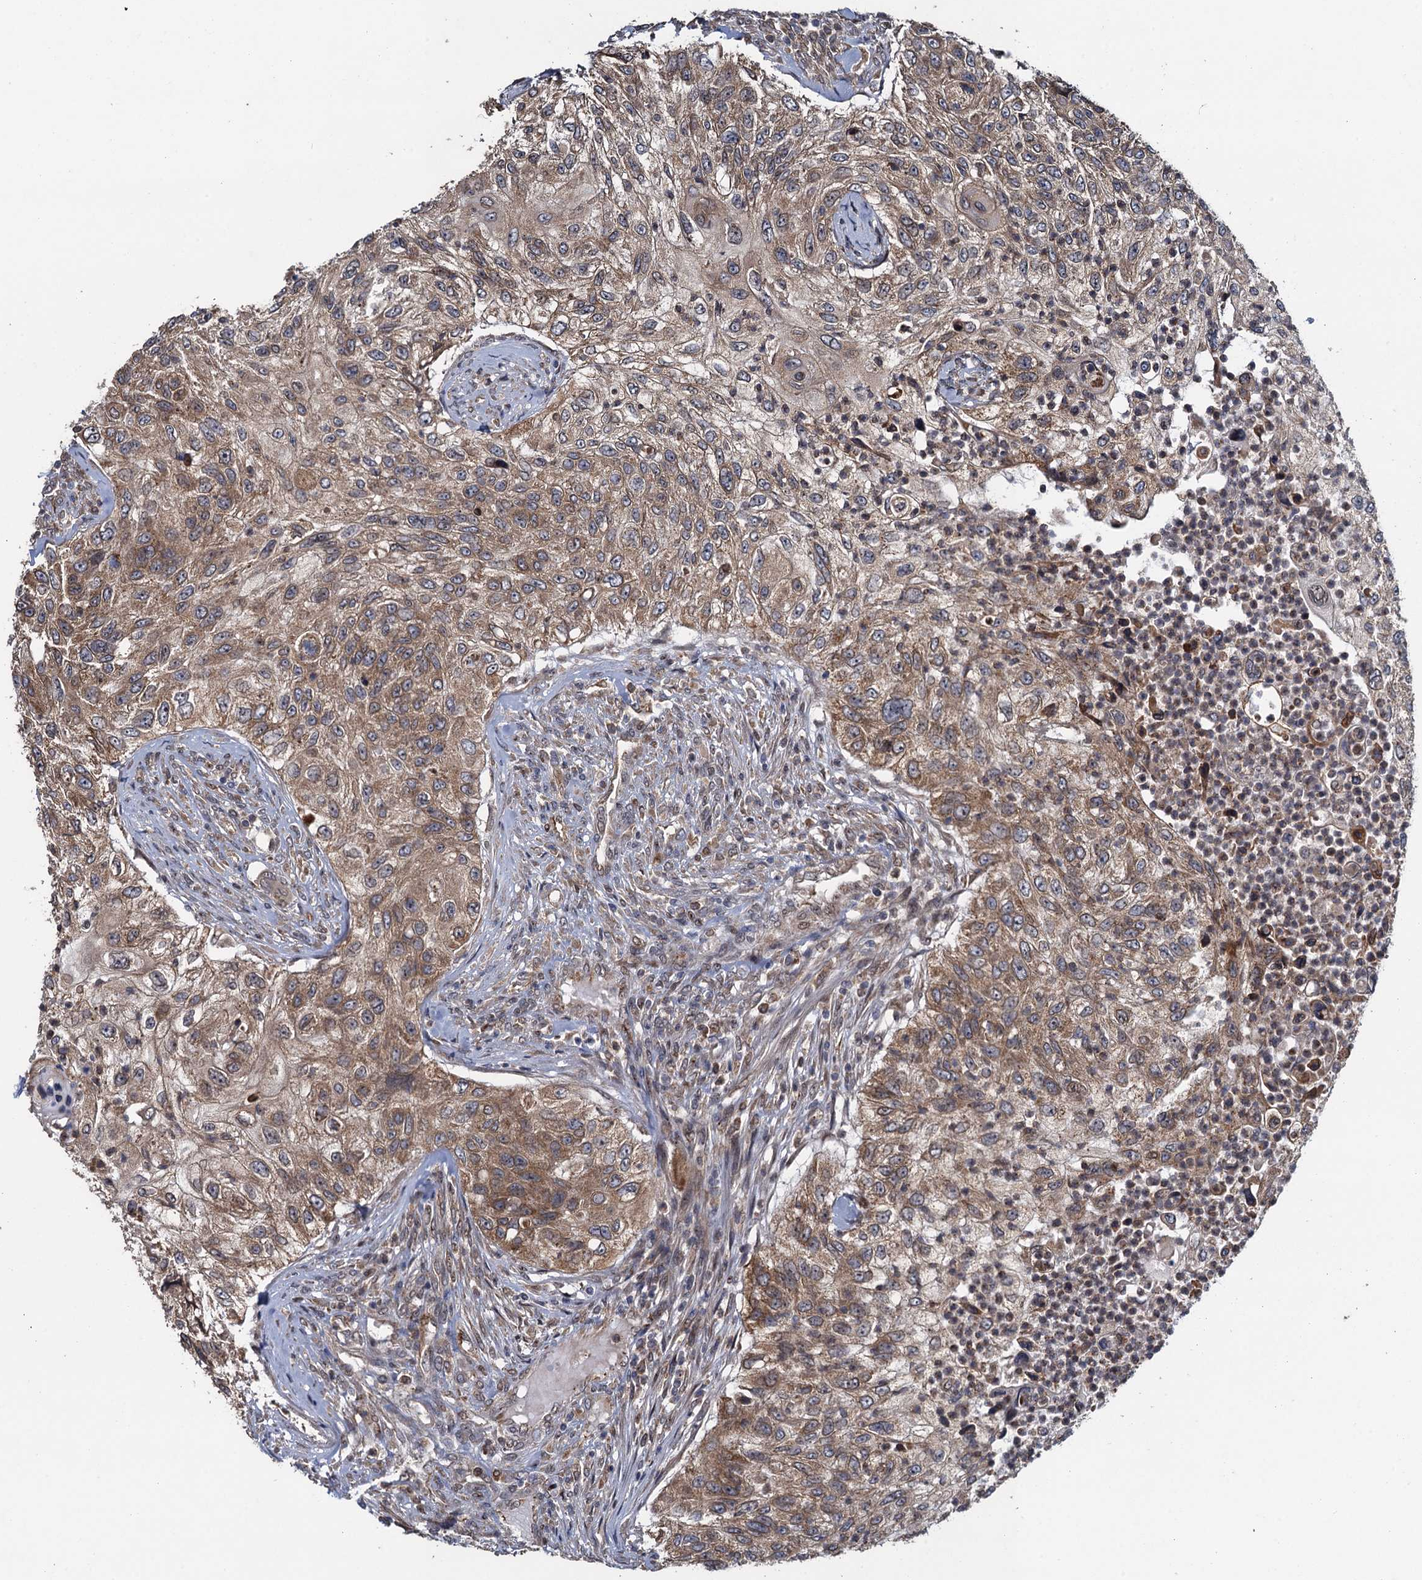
{"staining": {"intensity": "moderate", "quantity": ">75%", "location": "cytoplasmic/membranous"}, "tissue": "urothelial cancer", "cell_type": "Tumor cells", "image_type": "cancer", "snomed": [{"axis": "morphology", "description": "Urothelial carcinoma, High grade"}, {"axis": "topography", "description": "Urinary bladder"}], "caption": "Immunohistochemical staining of urothelial carcinoma (high-grade) exhibits medium levels of moderate cytoplasmic/membranous staining in approximately >75% of tumor cells.", "gene": "EVX2", "patient": {"sex": "female", "age": 60}}